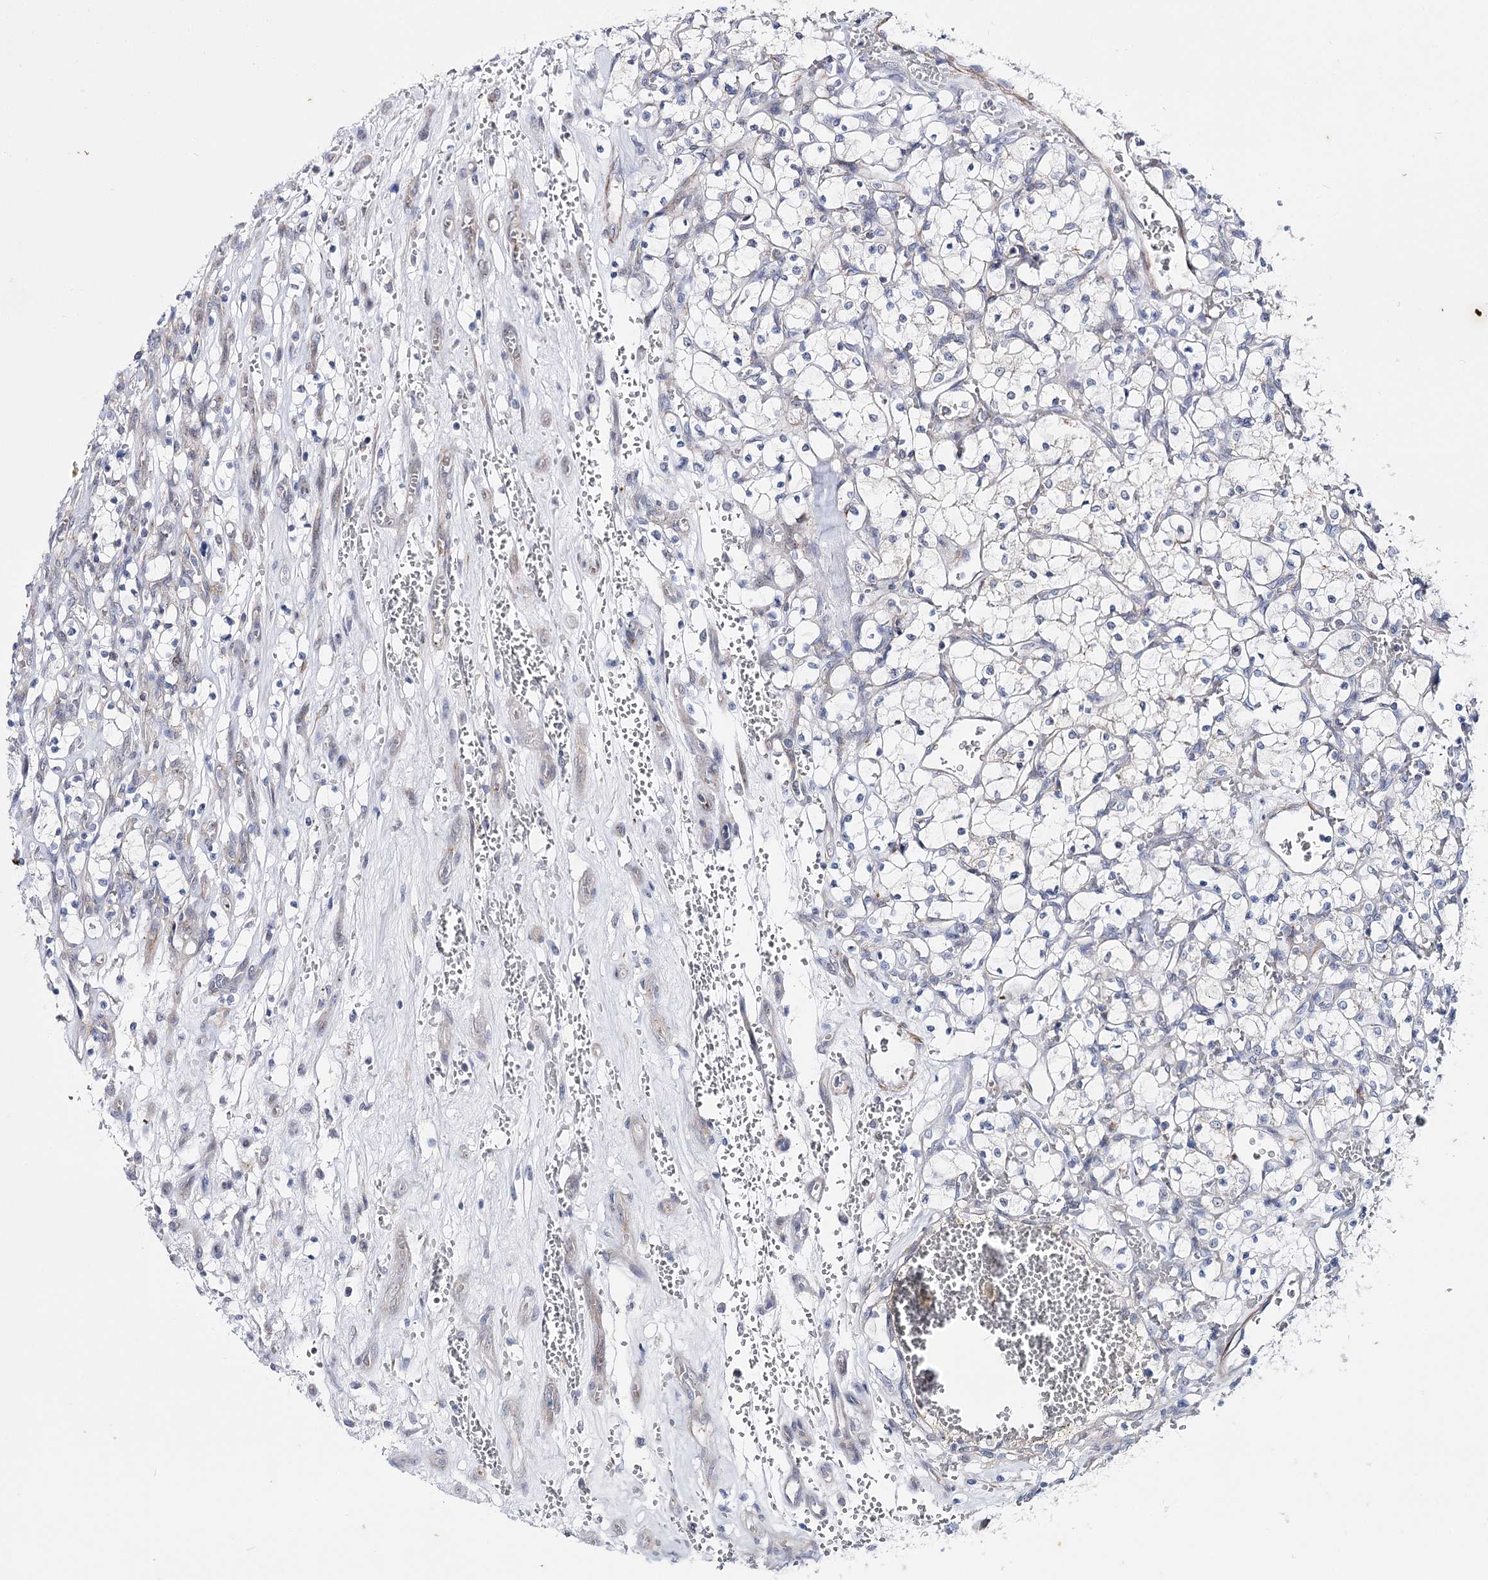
{"staining": {"intensity": "negative", "quantity": "none", "location": "none"}, "tissue": "renal cancer", "cell_type": "Tumor cells", "image_type": "cancer", "snomed": [{"axis": "morphology", "description": "Adenocarcinoma, NOS"}, {"axis": "topography", "description": "Kidney"}], "caption": "This micrograph is of adenocarcinoma (renal) stained with IHC to label a protein in brown with the nuclei are counter-stained blue. There is no expression in tumor cells.", "gene": "AGXT2", "patient": {"sex": "female", "age": 69}}